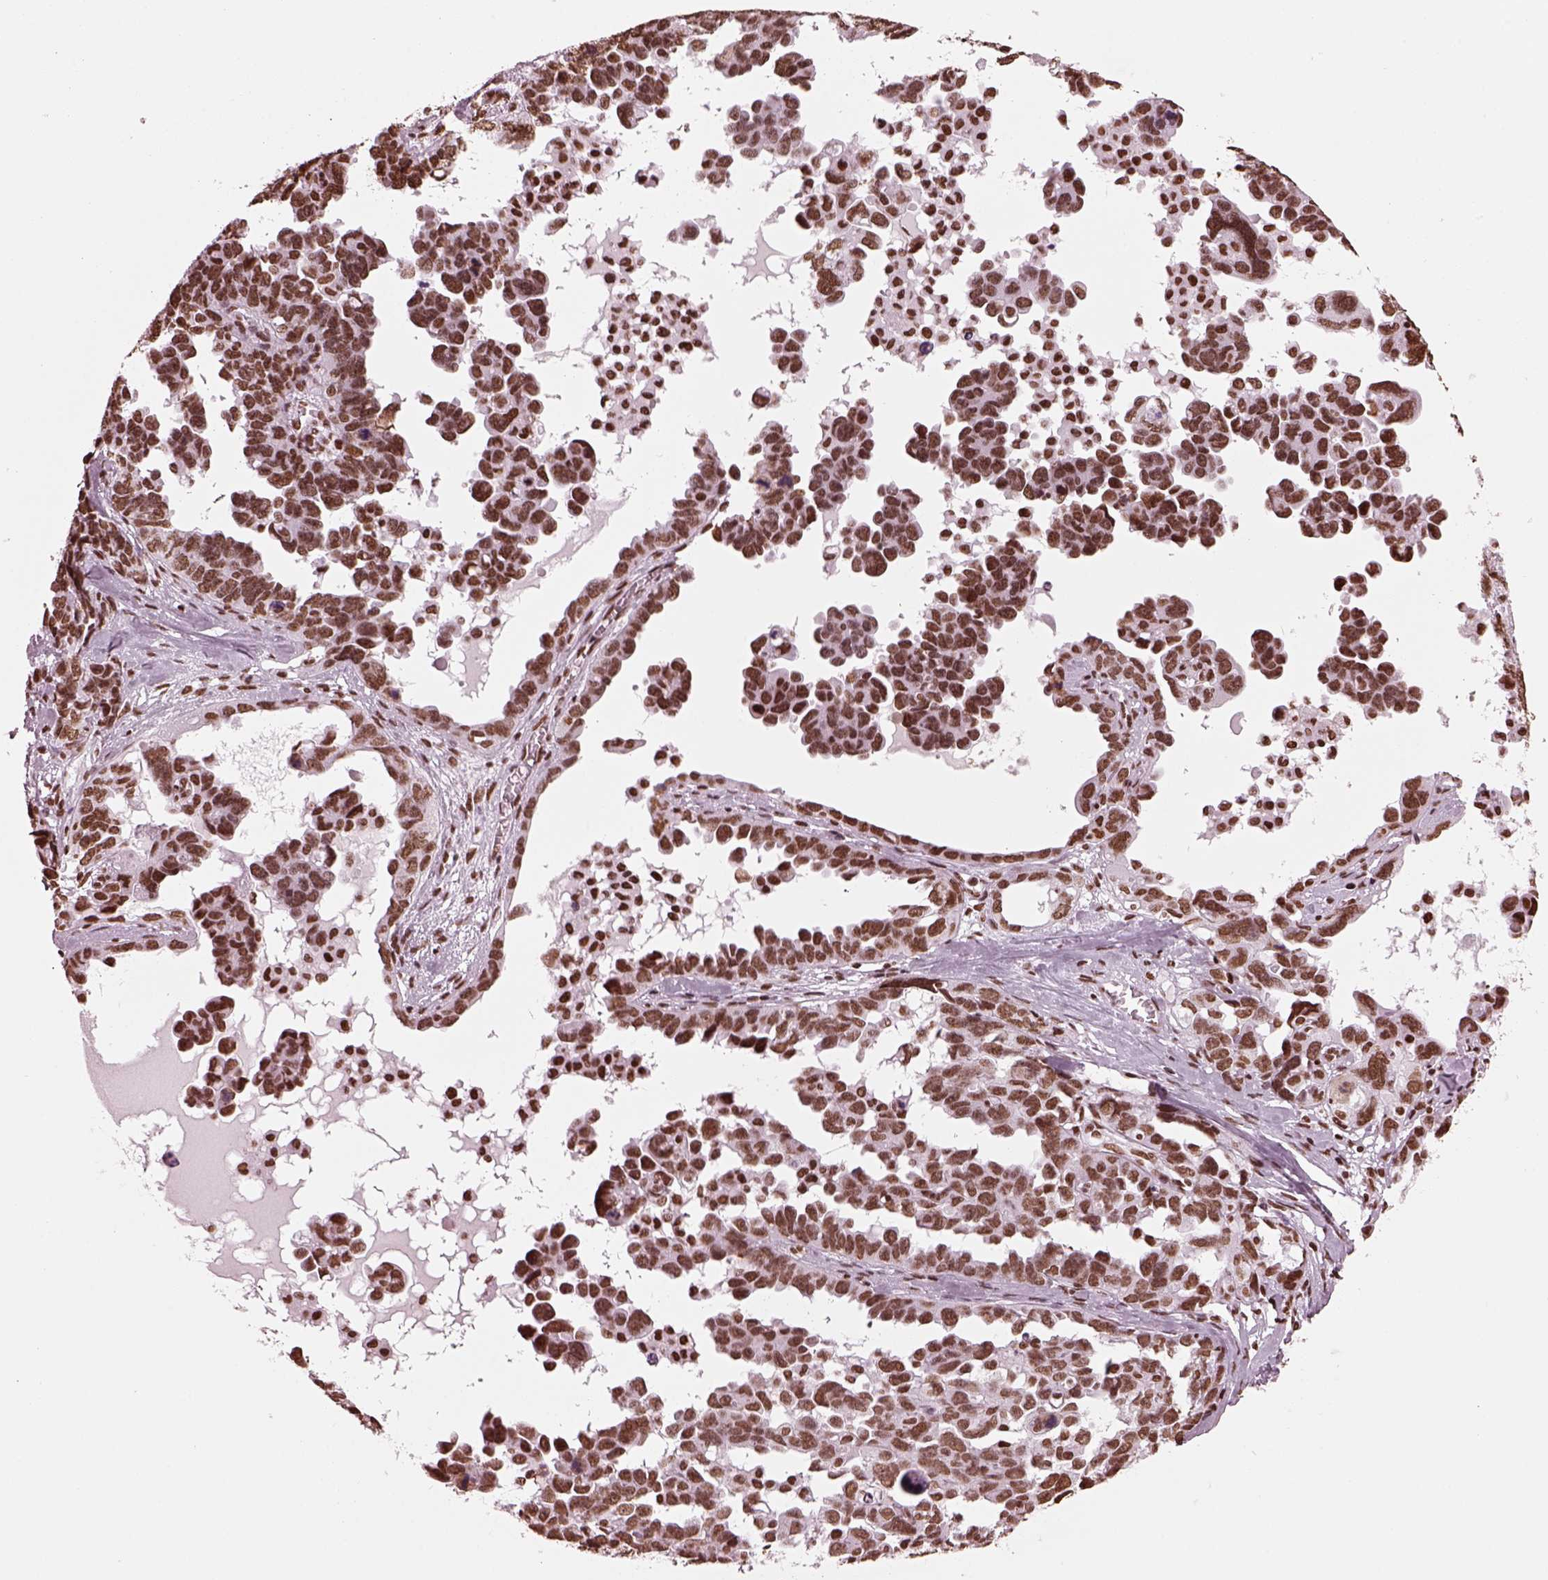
{"staining": {"intensity": "strong", "quantity": ">75%", "location": "nuclear"}, "tissue": "ovarian cancer", "cell_type": "Tumor cells", "image_type": "cancer", "snomed": [{"axis": "morphology", "description": "Cystadenocarcinoma, serous, NOS"}, {"axis": "topography", "description": "Ovary"}], "caption": "Protein staining displays strong nuclear expression in approximately >75% of tumor cells in serous cystadenocarcinoma (ovarian).", "gene": "CBFA2T3", "patient": {"sex": "female", "age": 69}}